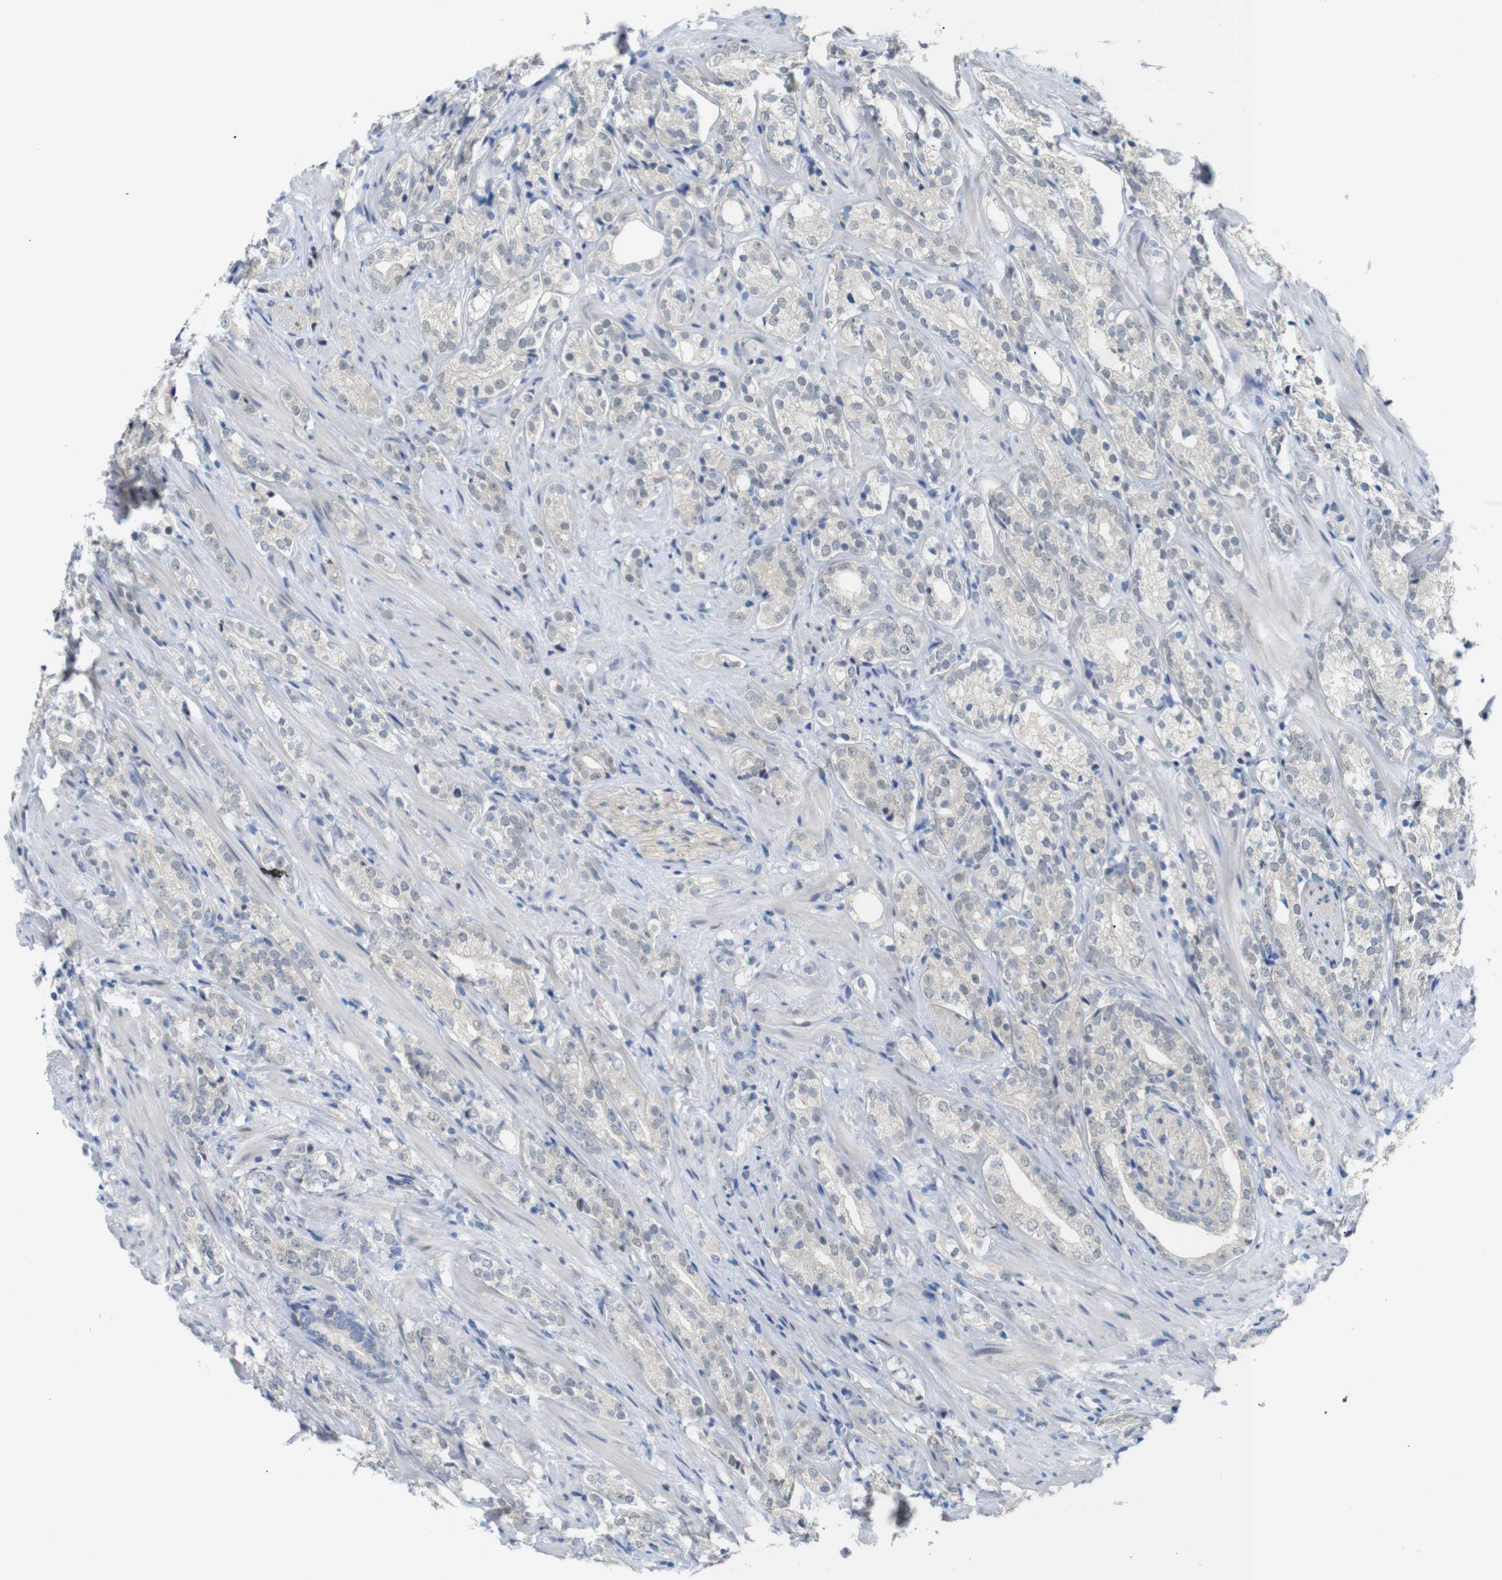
{"staining": {"intensity": "negative", "quantity": "none", "location": "none"}, "tissue": "prostate cancer", "cell_type": "Tumor cells", "image_type": "cancer", "snomed": [{"axis": "morphology", "description": "Adenocarcinoma, High grade"}, {"axis": "topography", "description": "Prostate"}], "caption": "The histopathology image reveals no staining of tumor cells in adenocarcinoma (high-grade) (prostate).", "gene": "GPR158", "patient": {"sex": "male", "age": 71}}